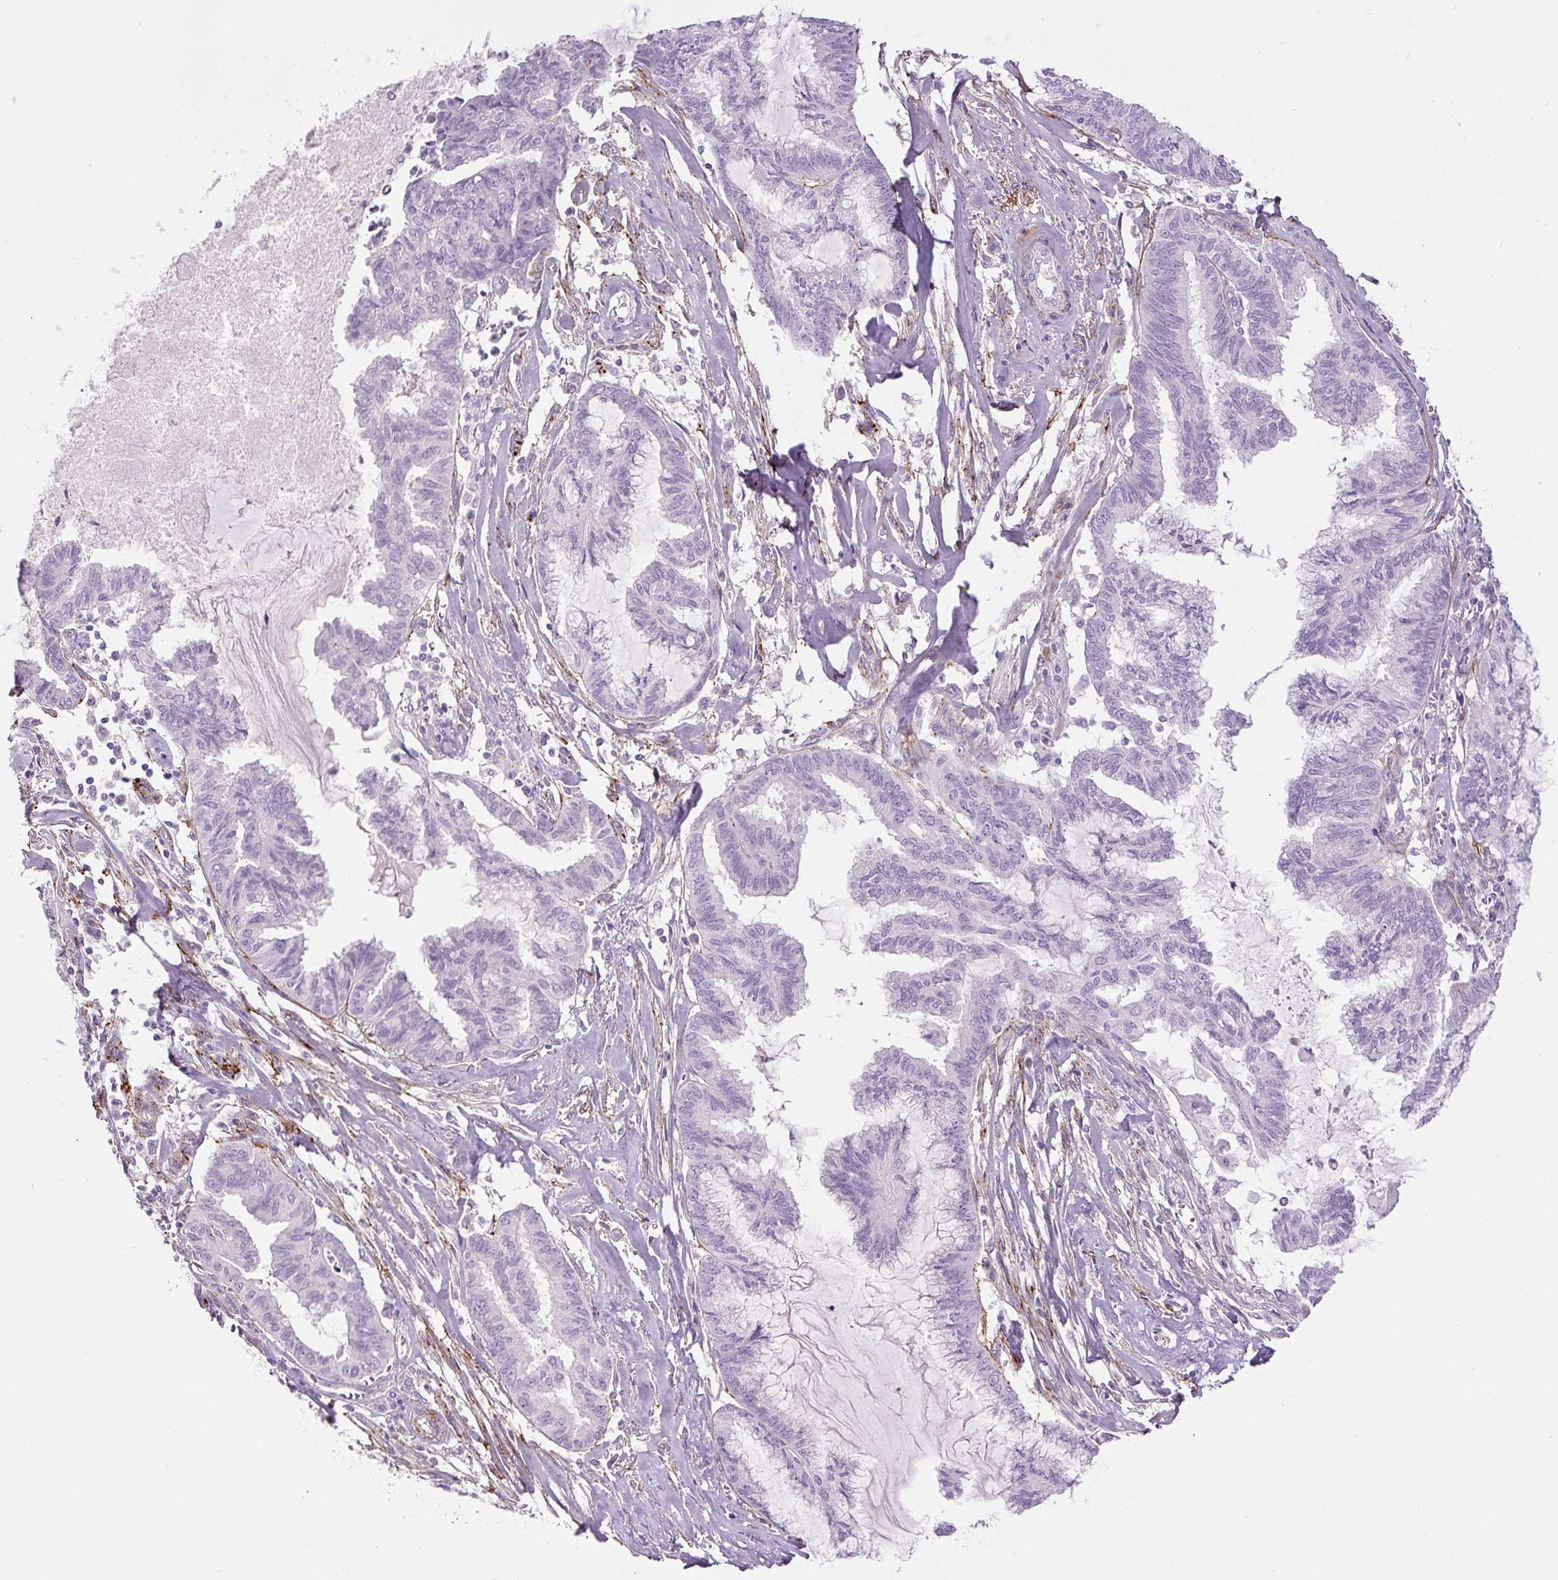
{"staining": {"intensity": "negative", "quantity": "none", "location": "none"}, "tissue": "endometrial cancer", "cell_type": "Tumor cells", "image_type": "cancer", "snomed": [{"axis": "morphology", "description": "Adenocarcinoma, NOS"}, {"axis": "topography", "description": "Endometrium"}], "caption": "IHC photomicrograph of human endometrial adenocarcinoma stained for a protein (brown), which shows no positivity in tumor cells. Nuclei are stained in blue.", "gene": "FBN1", "patient": {"sex": "female", "age": 86}}